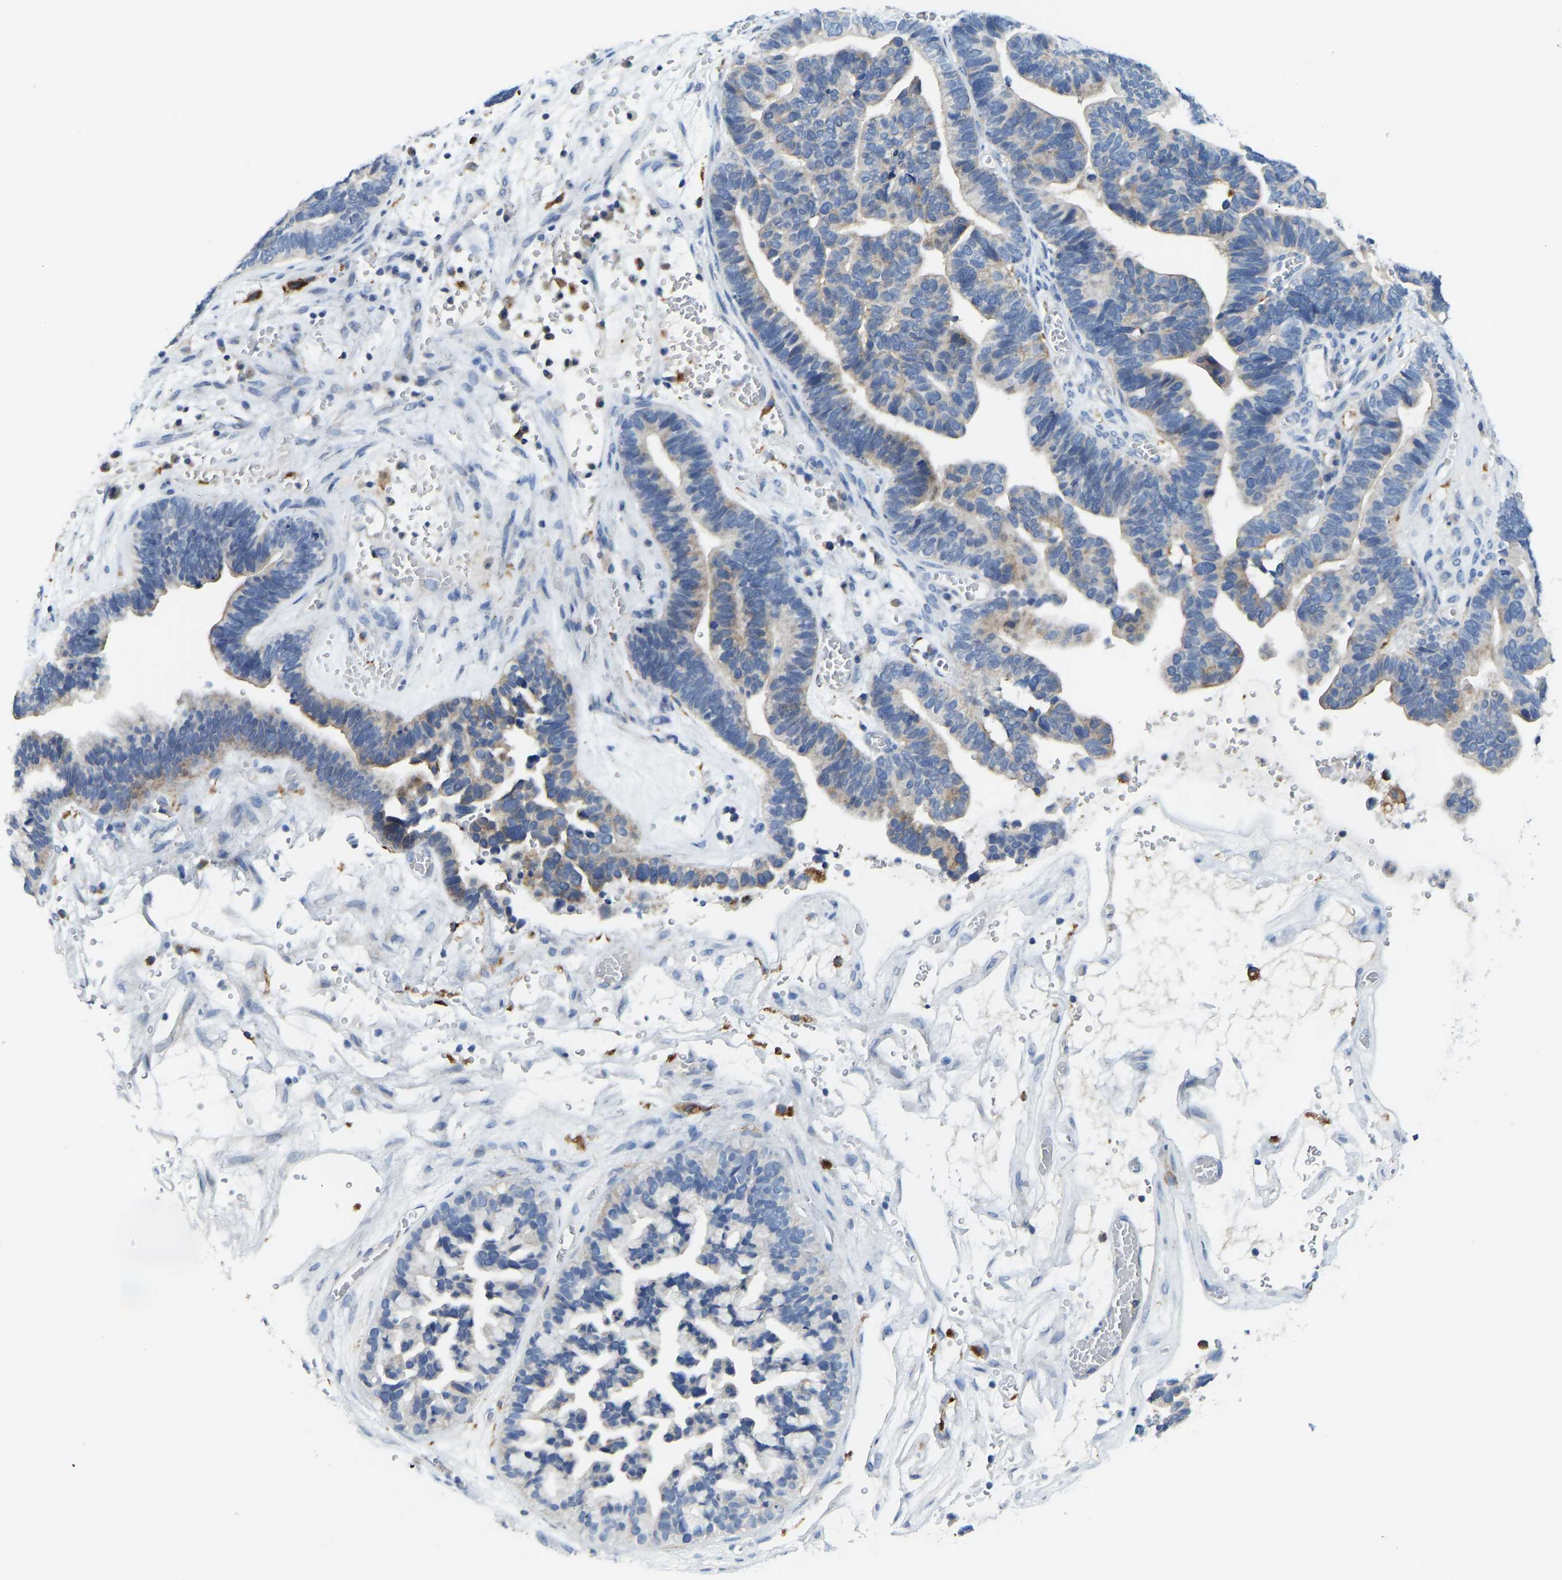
{"staining": {"intensity": "weak", "quantity": "25%-75%", "location": "cytoplasmic/membranous"}, "tissue": "ovarian cancer", "cell_type": "Tumor cells", "image_type": "cancer", "snomed": [{"axis": "morphology", "description": "Cystadenocarcinoma, serous, NOS"}, {"axis": "topography", "description": "Ovary"}], "caption": "The histopathology image reveals a brown stain indicating the presence of a protein in the cytoplasmic/membranous of tumor cells in ovarian serous cystadenocarcinoma.", "gene": "ATP6V1E1", "patient": {"sex": "female", "age": 56}}